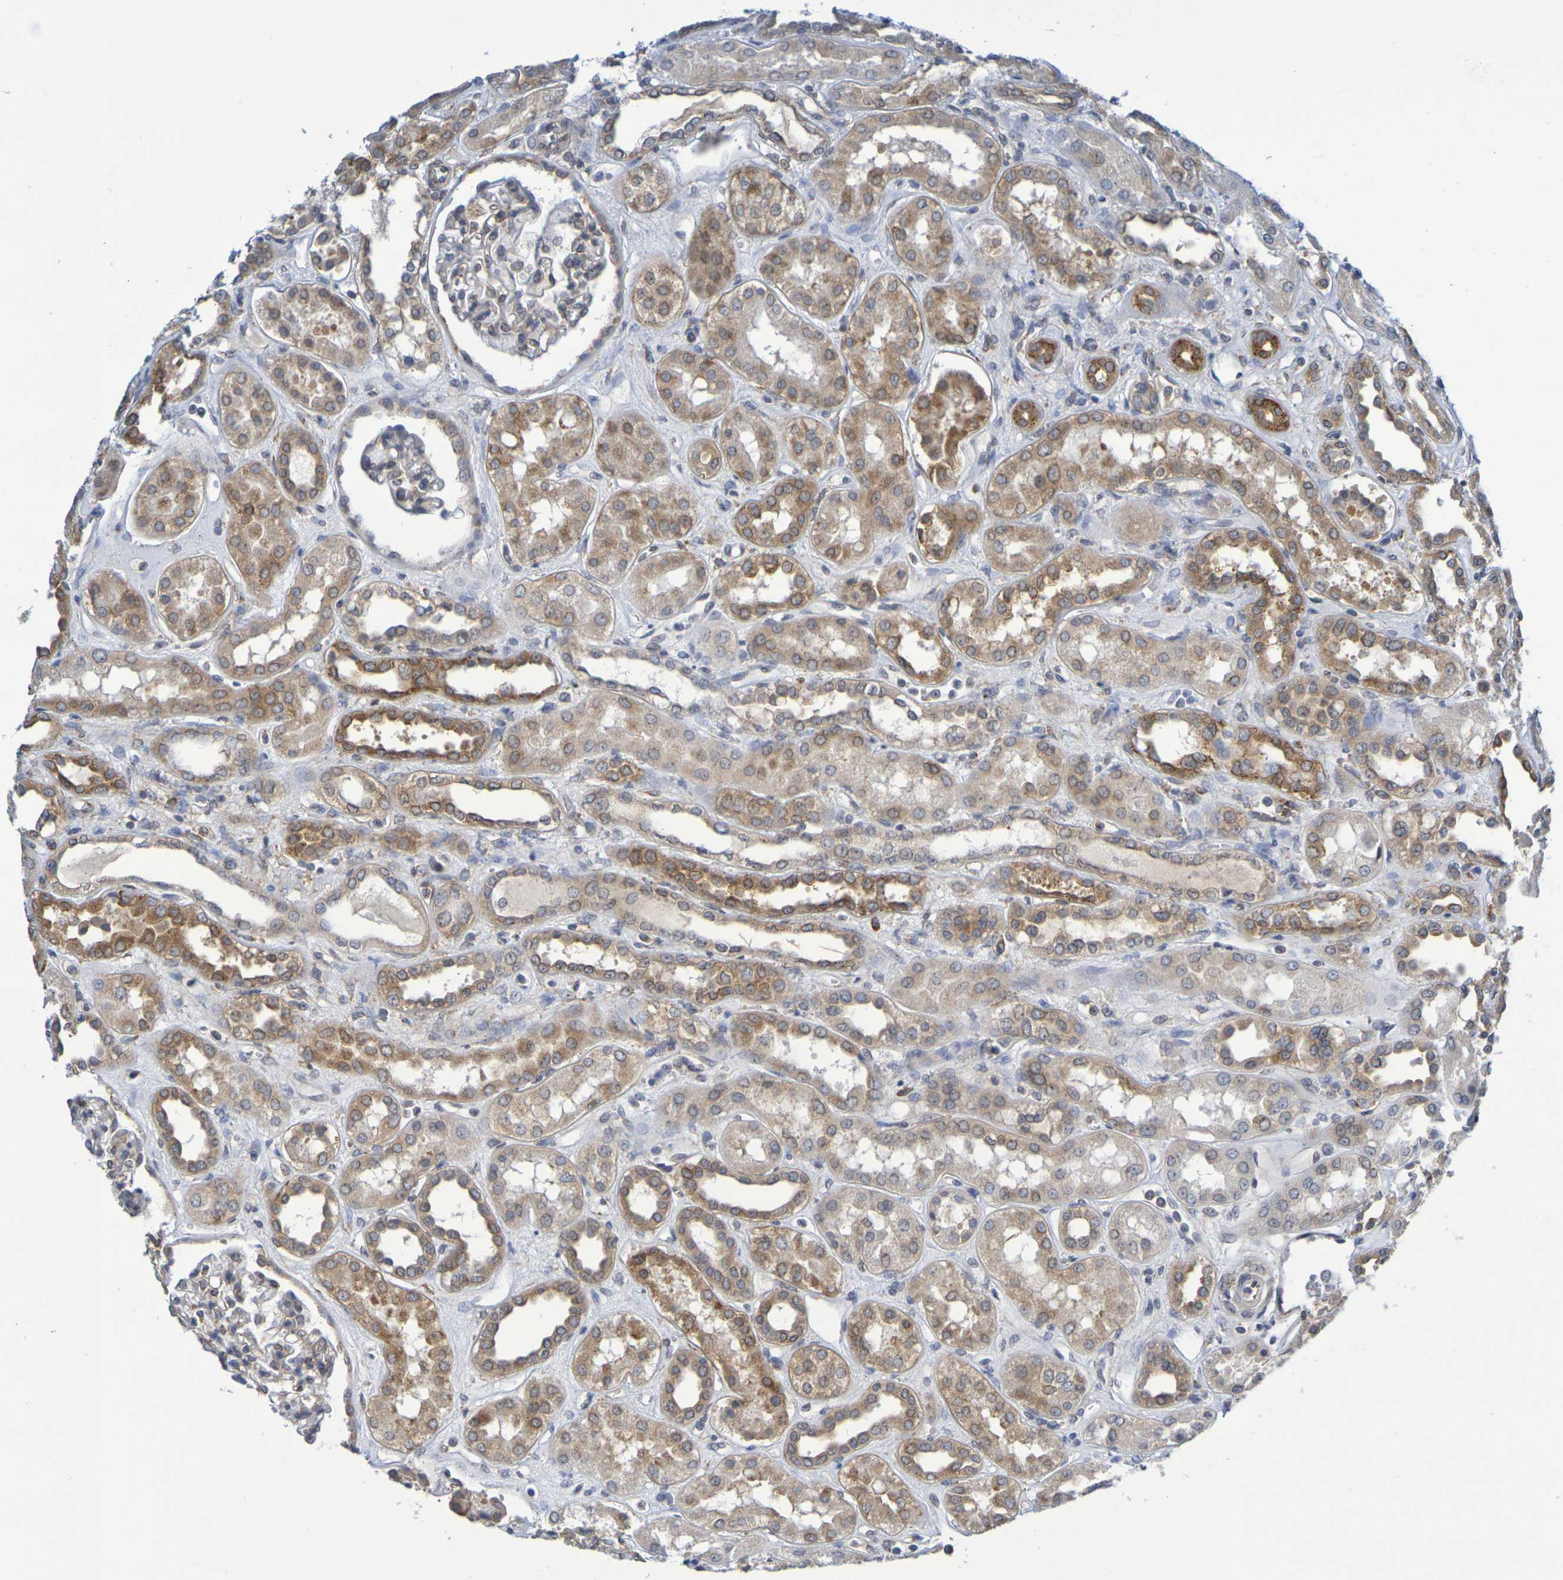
{"staining": {"intensity": "moderate", "quantity": "<25%", "location": "cytoplasmic/membranous"}, "tissue": "kidney", "cell_type": "Cells in glomeruli", "image_type": "normal", "snomed": [{"axis": "morphology", "description": "Normal tissue, NOS"}, {"axis": "topography", "description": "Kidney"}], "caption": "High-magnification brightfield microscopy of normal kidney stained with DAB (brown) and counterstained with hematoxylin (blue). cells in glomeruli exhibit moderate cytoplasmic/membranous expression is appreciated in about<25% of cells. (DAB IHC with brightfield microscopy, high magnification).", "gene": "CHRNB1", "patient": {"sex": "male", "age": 59}}